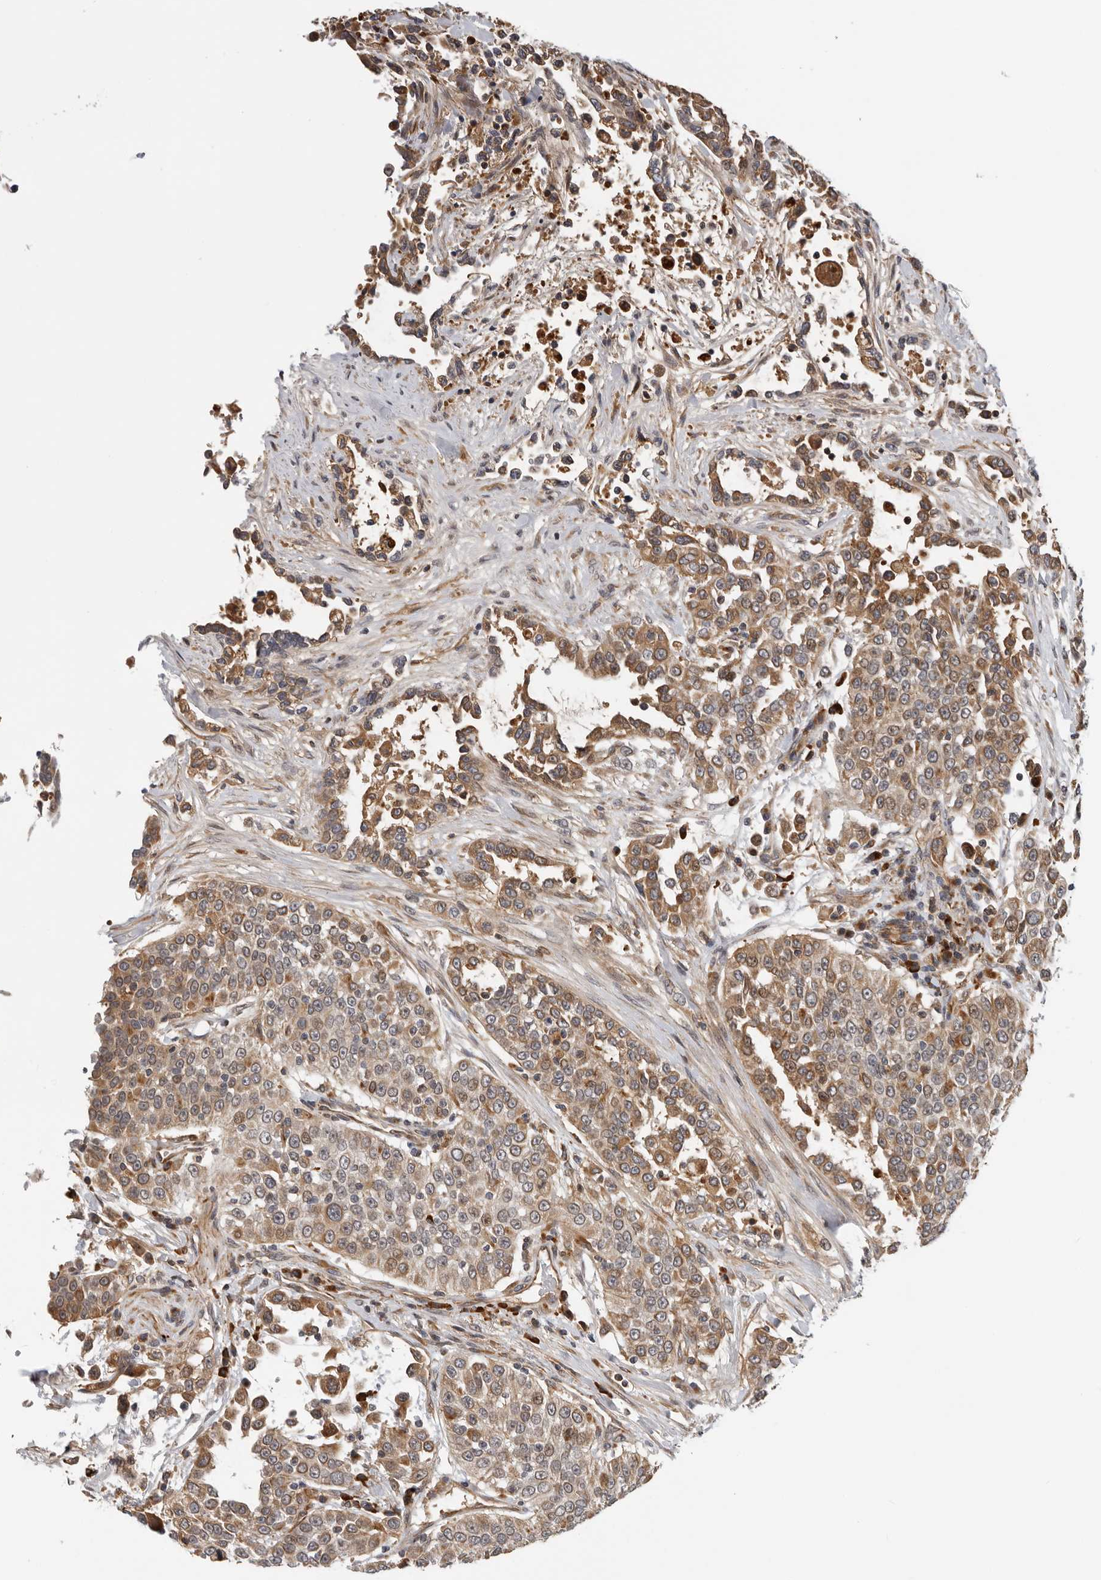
{"staining": {"intensity": "moderate", "quantity": ">75%", "location": "cytoplasmic/membranous"}, "tissue": "urothelial cancer", "cell_type": "Tumor cells", "image_type": "cancer", "snomed": [{"axis": "morphology", "description": "Urothelial carcinoma, High grade"}, {"axis": "topography", "description": "Urinary bladder"}], "caption": "Immunohistochemical staining of human urothelial cancer shows moderate cytoplasmic/membranous protein positivity in approximately >75% of tumor cells.", "gene": "RNF157", "patient": {"sex": "female", "age": 80}}